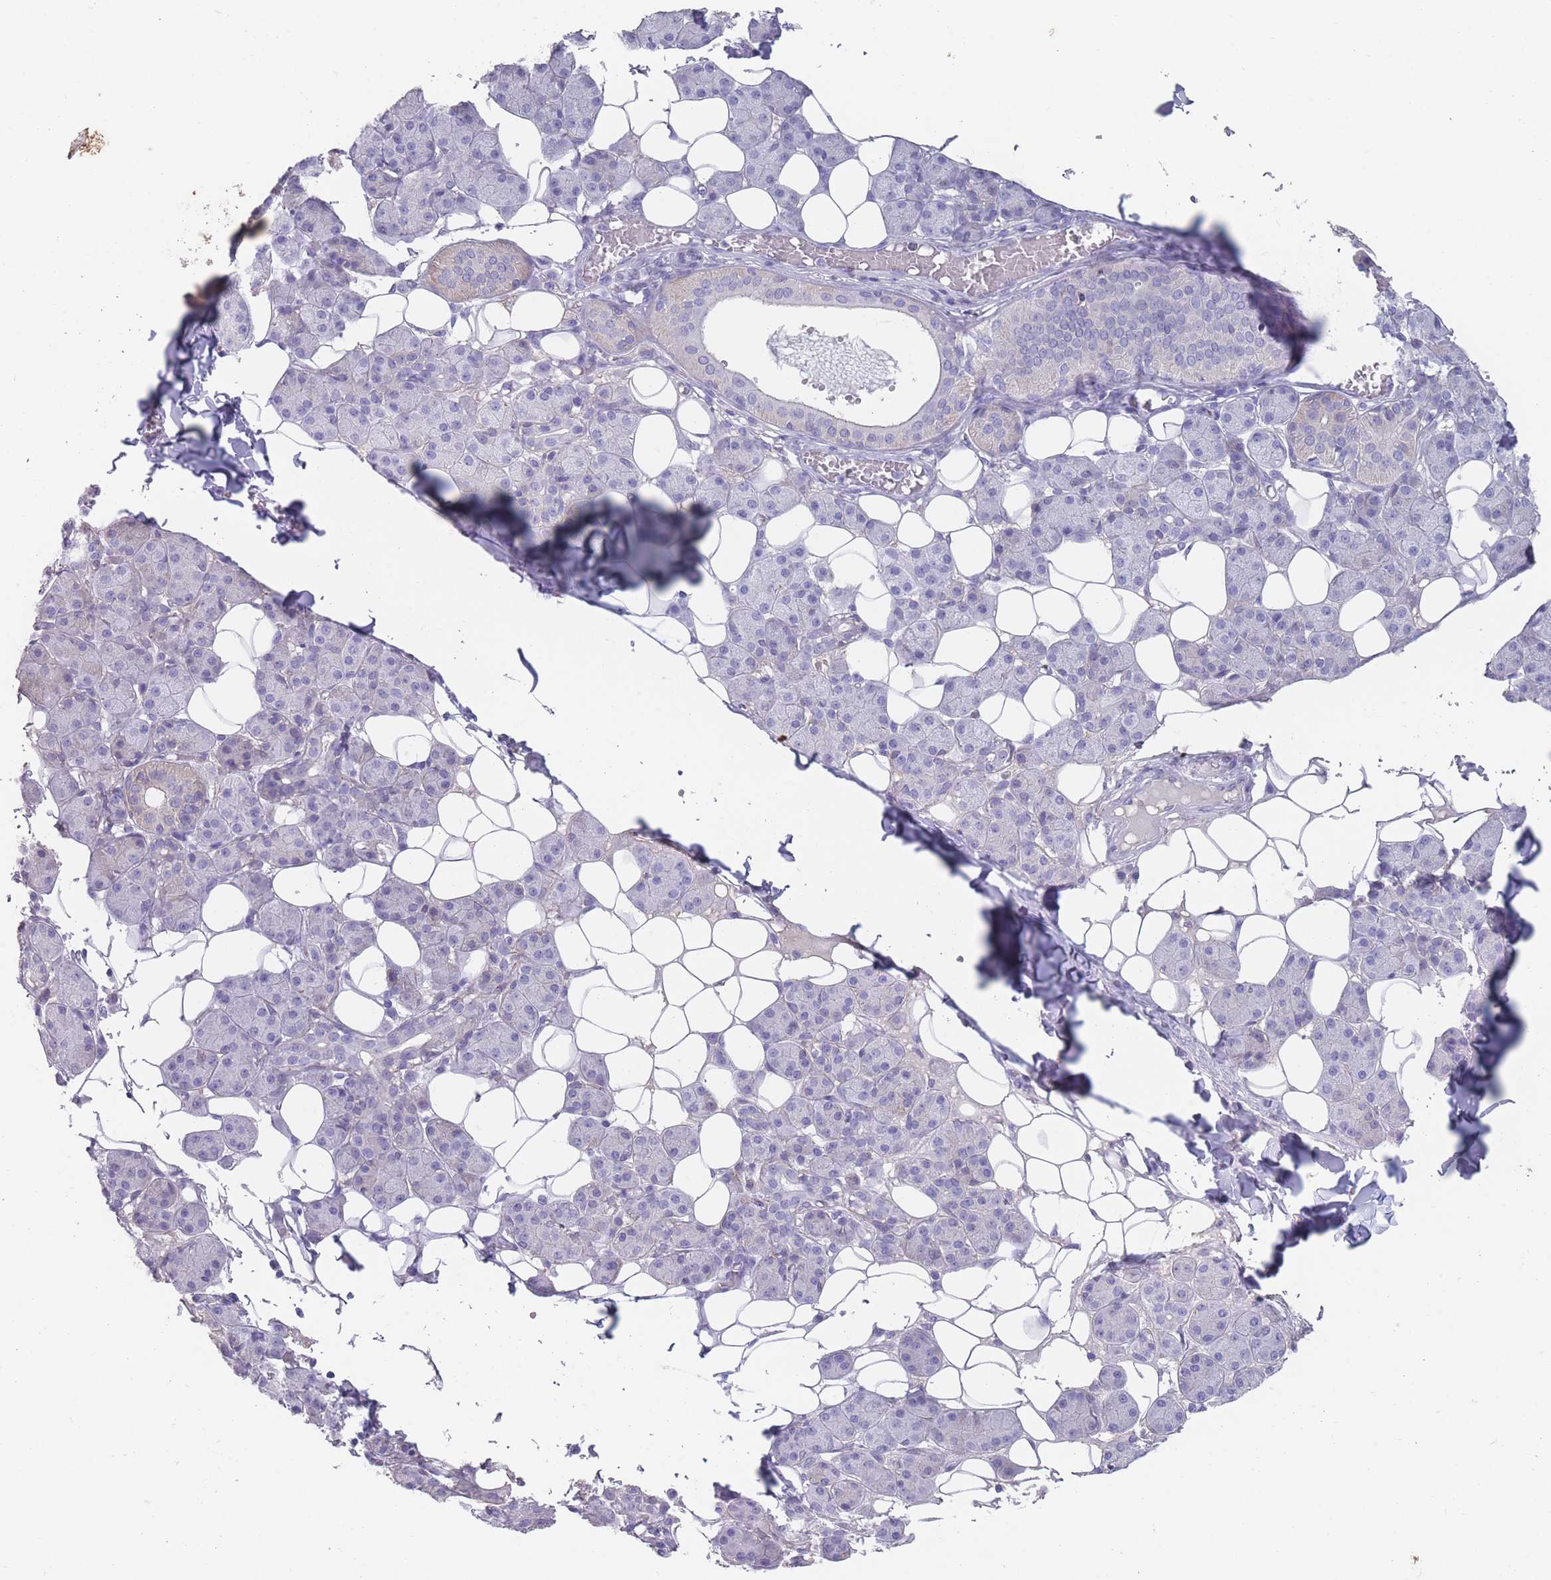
{"staining": {"intensity": "moderate", "quantity": "<25%", "location": "cytoplasmic/membranous"}, "tissue": "salivary gland", "cell_type": "Glandular cells", "image_type": "normal", "snomed": [{"axis": "morphology", "description": "Normal tissue, NOS"}, {"axis": "topography", "description": "Salivary gland"}], "caption": "Immunohistochemical staining of unremarkable salivary gland shows moderate cytoplasmic/membranous protein expression in about <25% of glandular cells. The staining was performed using DAB (3,3'-diaminobenzidine), with brown indicating positive protein expression. Nuclei are stained blue with hematoxylin.", "gene": "RHBG", "patient": {"sex": "female", "age": 33}}